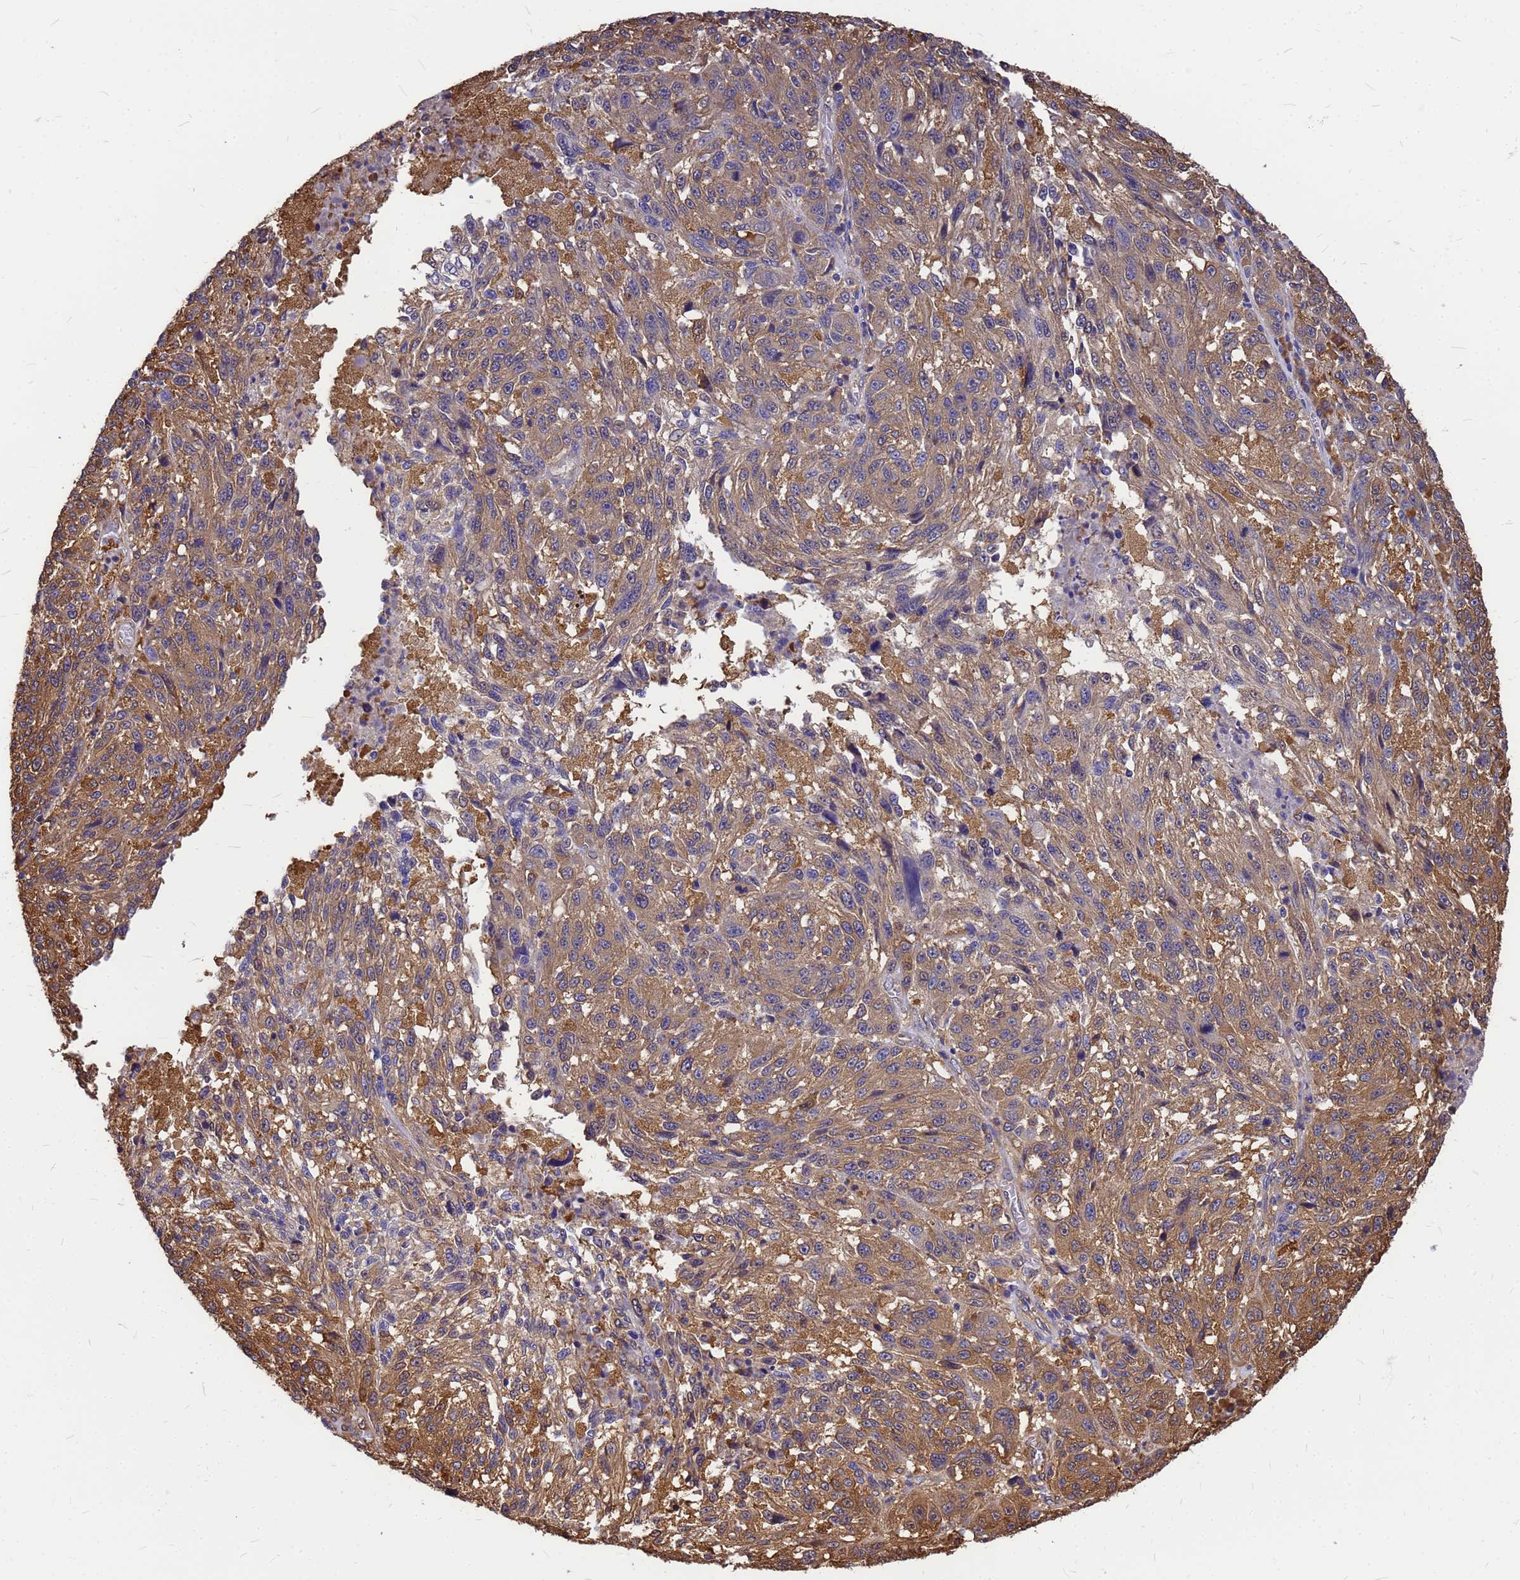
{"staining": {"intensity": "moderate", "quantity": ">75%", "location": "cytoplasmic/membranous"}, "tissue": "melanoma", "cell_type": "Tumor cells", "image_type": "cancer", "snomed": [{"axis": "morphology", "description": "Malignant melanoma, NOS"}, {"axis": "topography", "description": "Skin"}], "caption": "Immunohistochemical staining of melanoma exhibits medium levels of moderate cytoplasmic/membranous protein expression in approximately >75% of tumor cells.", "gene": "GID4", "patient": {"sex": "male", "age": 53}}